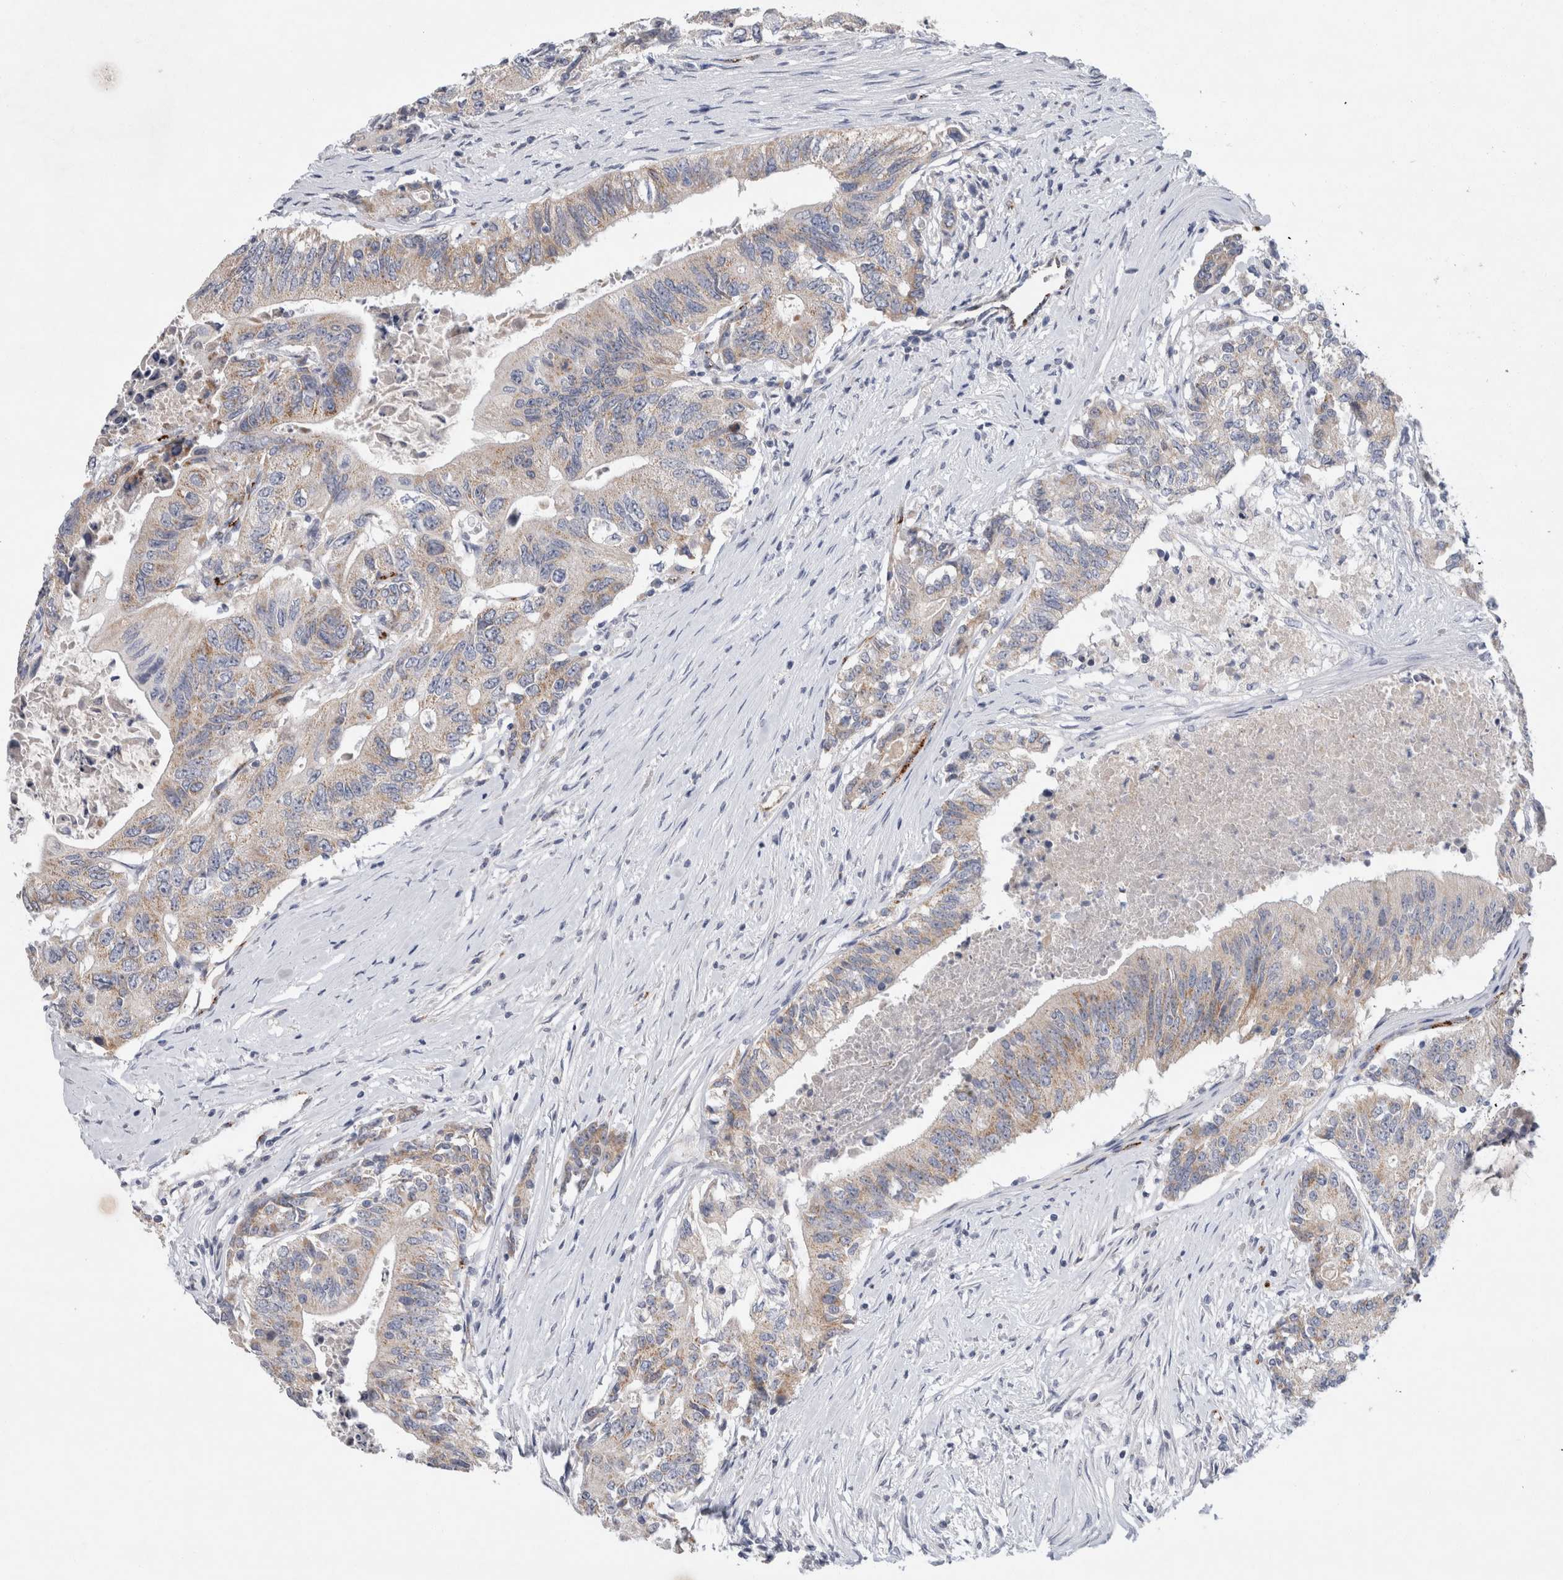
{"staining": {"intensity": "moderate", "quantity": "<25%", "location": "cytoplasmic/membranous"}, "tissue": "colorectal cancer", "cell_type": "Tumor cells", "image_type": "cancer", "snomed": [{"axis": "morphology", "description": "Adenocarcinoma, NOS"}, {"axis": "topography", "description": "Colon"}], "caption": "This histopathology image displays immunohistochemistry staining of colorectal adenocarcinoma, with low moderate cytoplasmic/membranous expression in about <25% of tumor cells.", "gene": "IARS2", "patient": {"sex": "female", "age": 77}}